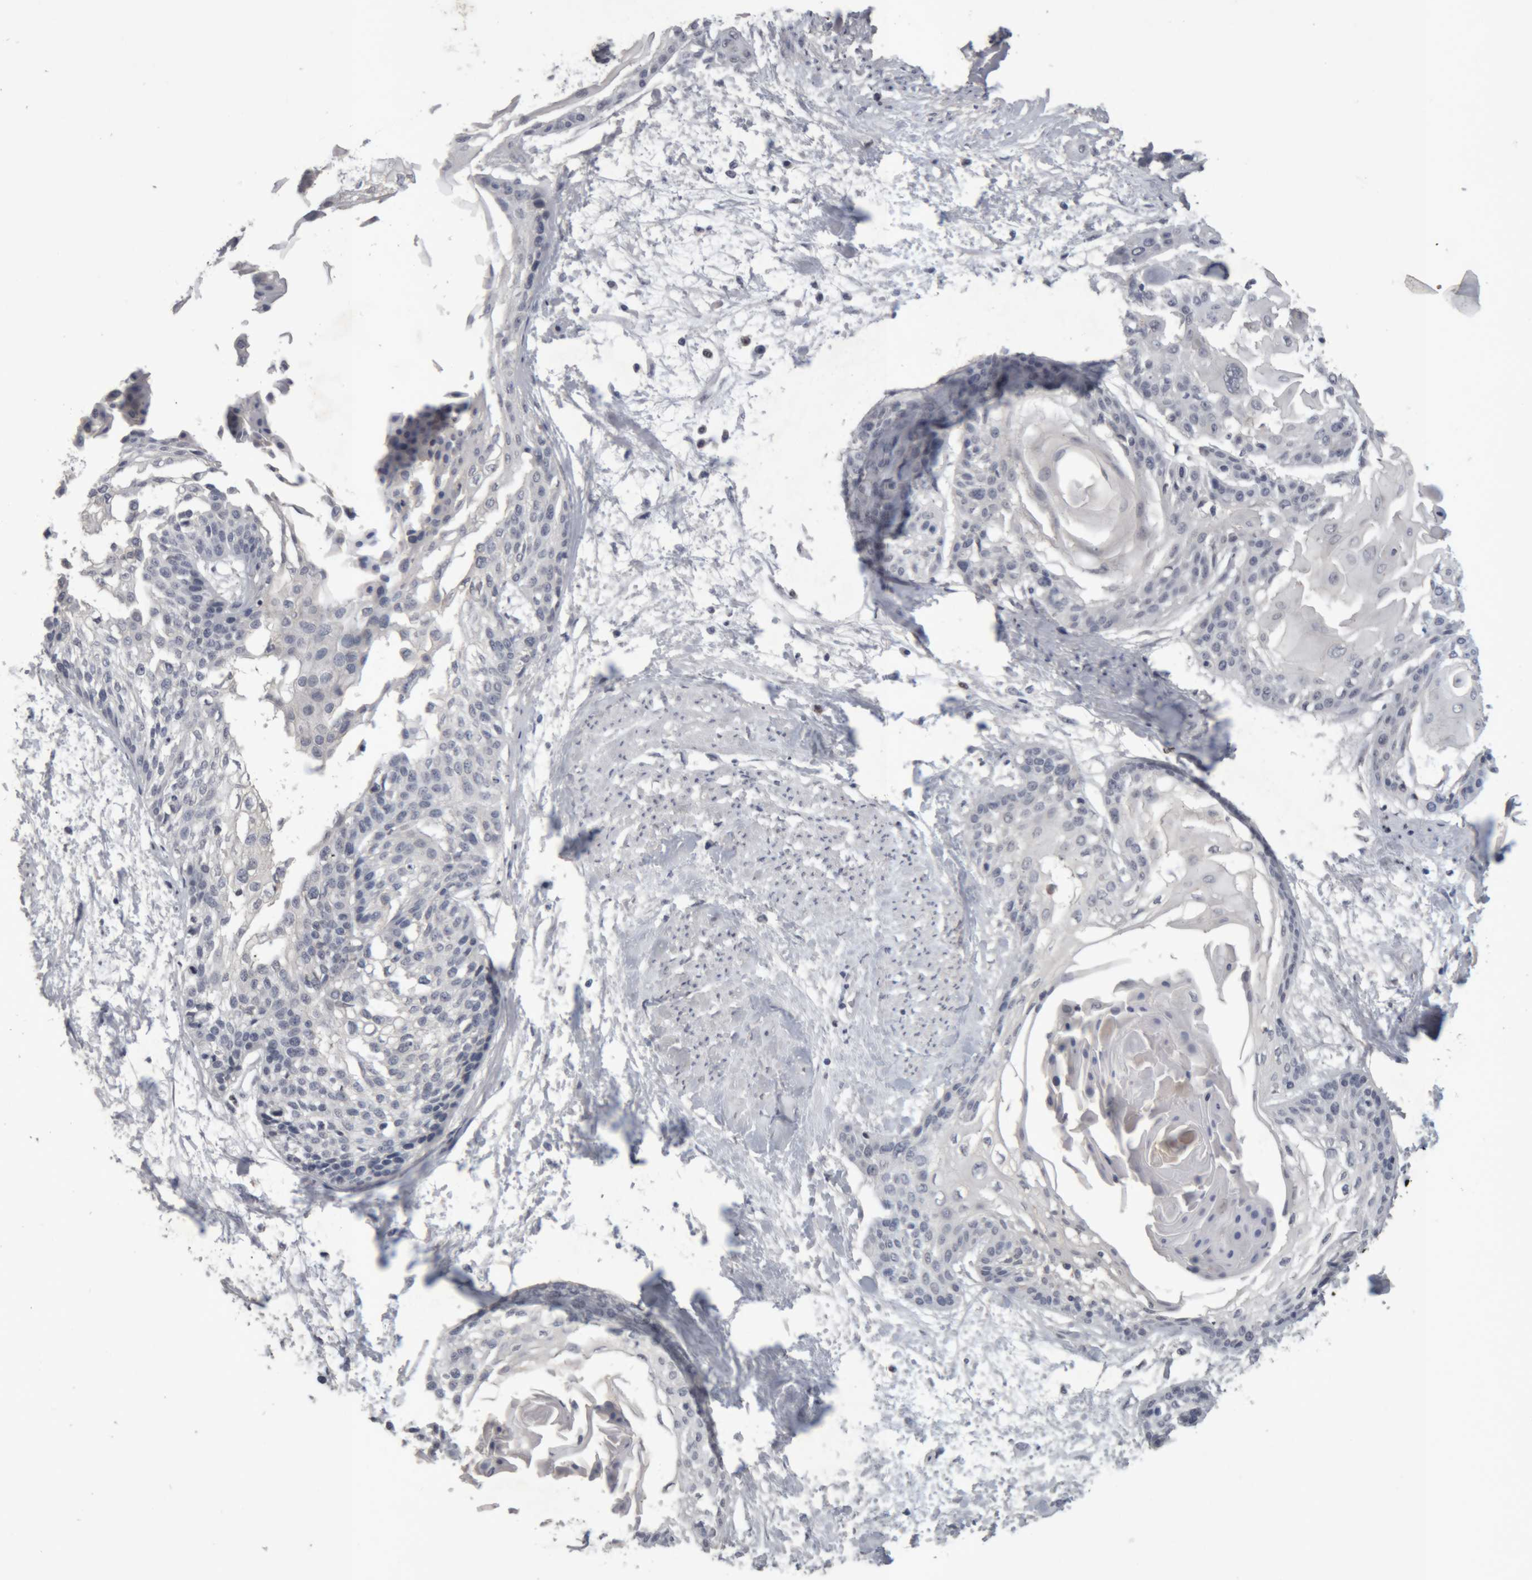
{"staining": {"intensity": "negative", "quantity": "none", "location": "none"}, "tissue": "cervical cancer", "cell_type": "Tumor cells", "image_type": "cancer", "snomed": [{"axis": "morphology", "description": "Squamous cell carcinoma, NOS"}, {"axis": "topography", "description": "Cervix"}], "caption": "Tumor cells show no significant protein expression in cervical cancer (squamous cell carcinoma).", "gene": "NFATC2", "patient": {"sex": "female", "age": 57}}